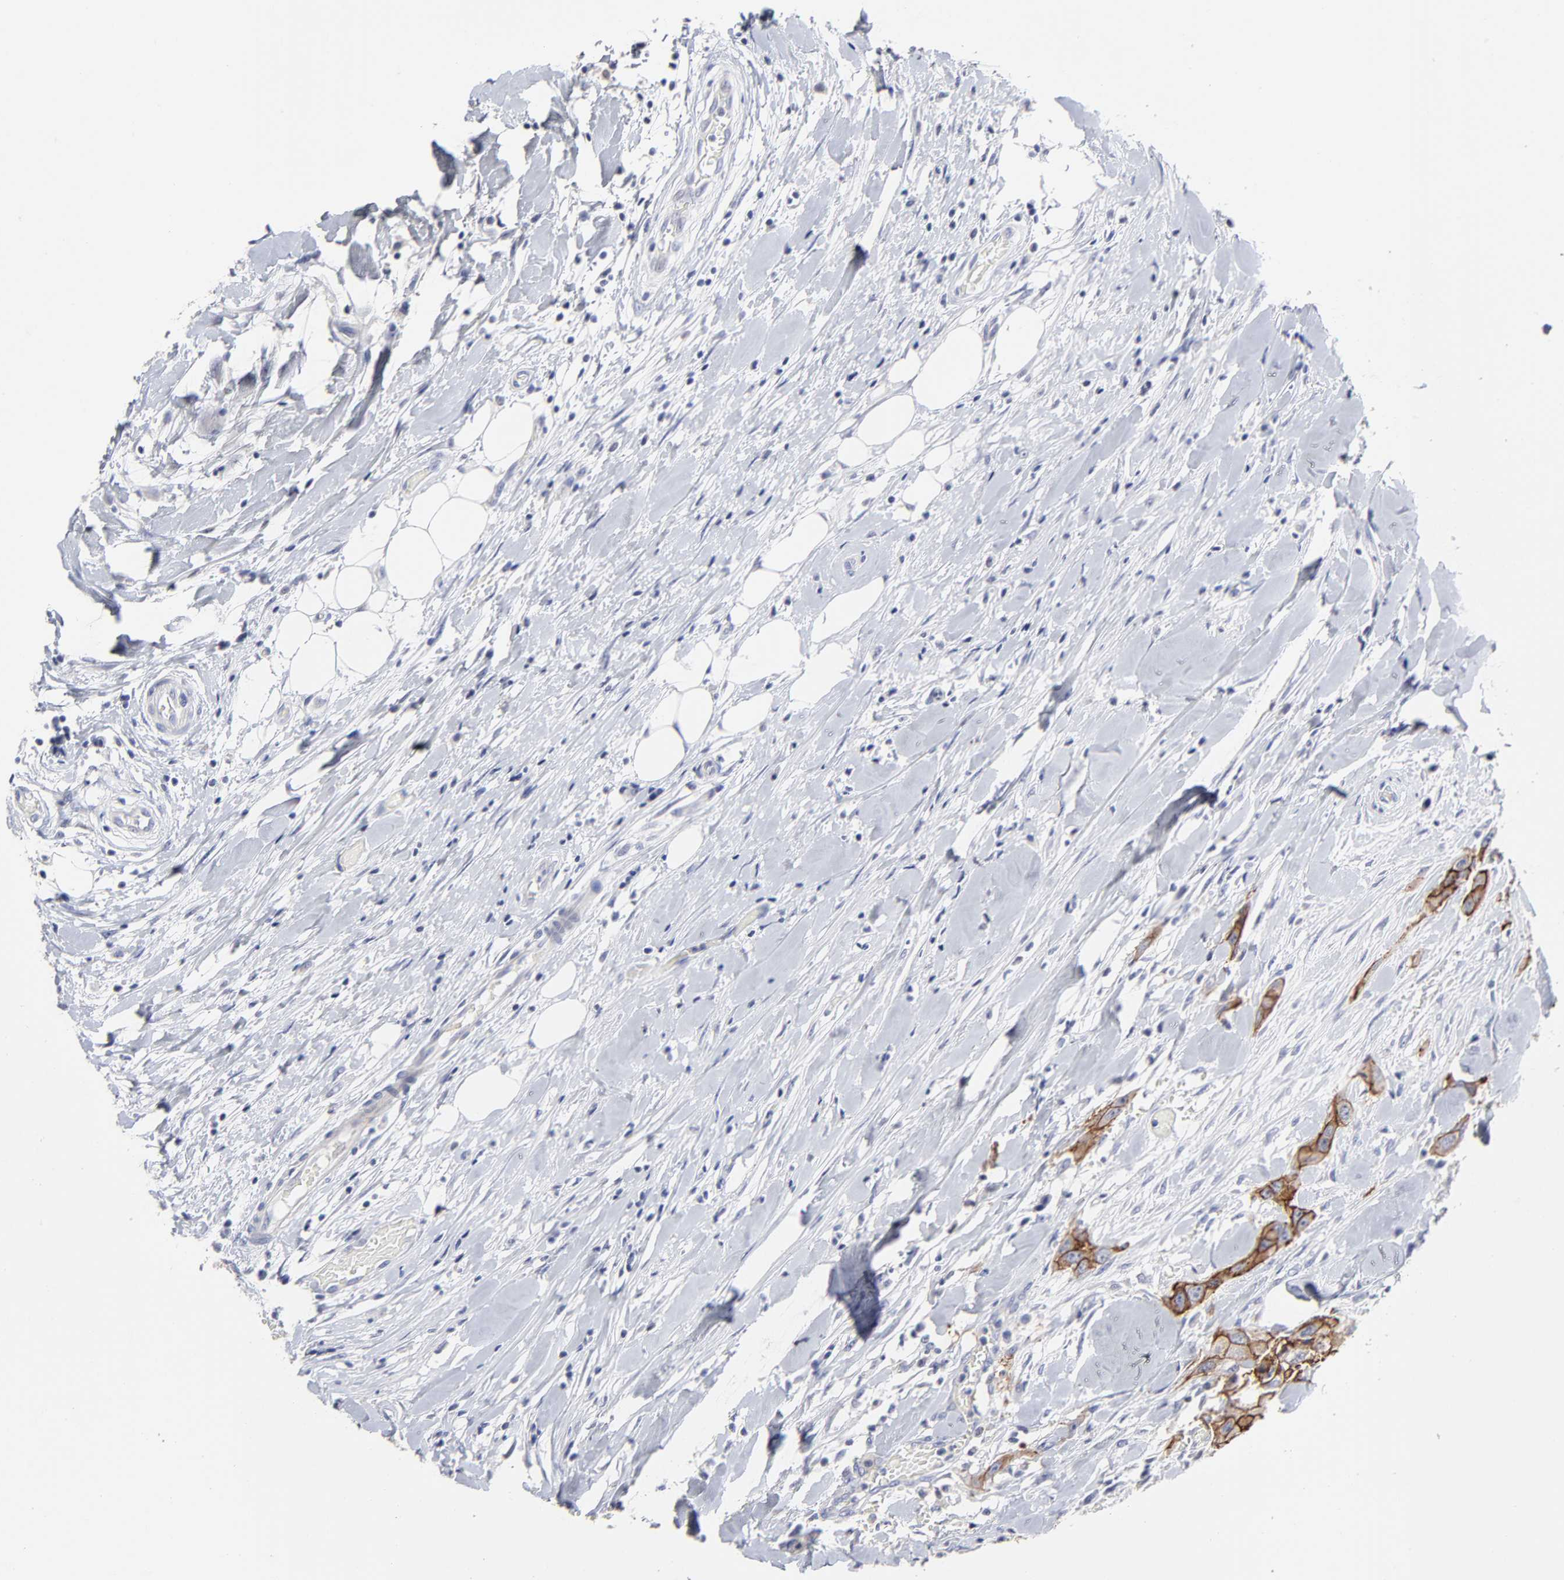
{"staining": {"intensity": "strong", "quantity": "<25%", "location": "cytoplasmic/membranous"}, "tissue": "head and neck cancer", "cell_type": "Tumor cells", "image_type": "cancer", "snomed": [{"axis": "morphology", "description": "Neoplasm, malignant, NOS"}, {"axis": "topography", "description": "Salivary gland"}, {"axis": "topography", "description": "Head-Neck"}], "caption": "An IHC histopathology image of neoplastic tissue is shown. Protein staining in brown labels strong cytoplasmic/membranous positivity in neoplasm (malignant) (head and neck) within tumor cells. The staining is performed using DAB (3,3'-diaminobenzidine) brown chromogen to label protein expression. The nuclei are counter-stained blue using hematoxylin.", "gene": "CXADR", "patient": {"sex": "male", "age": 43}}